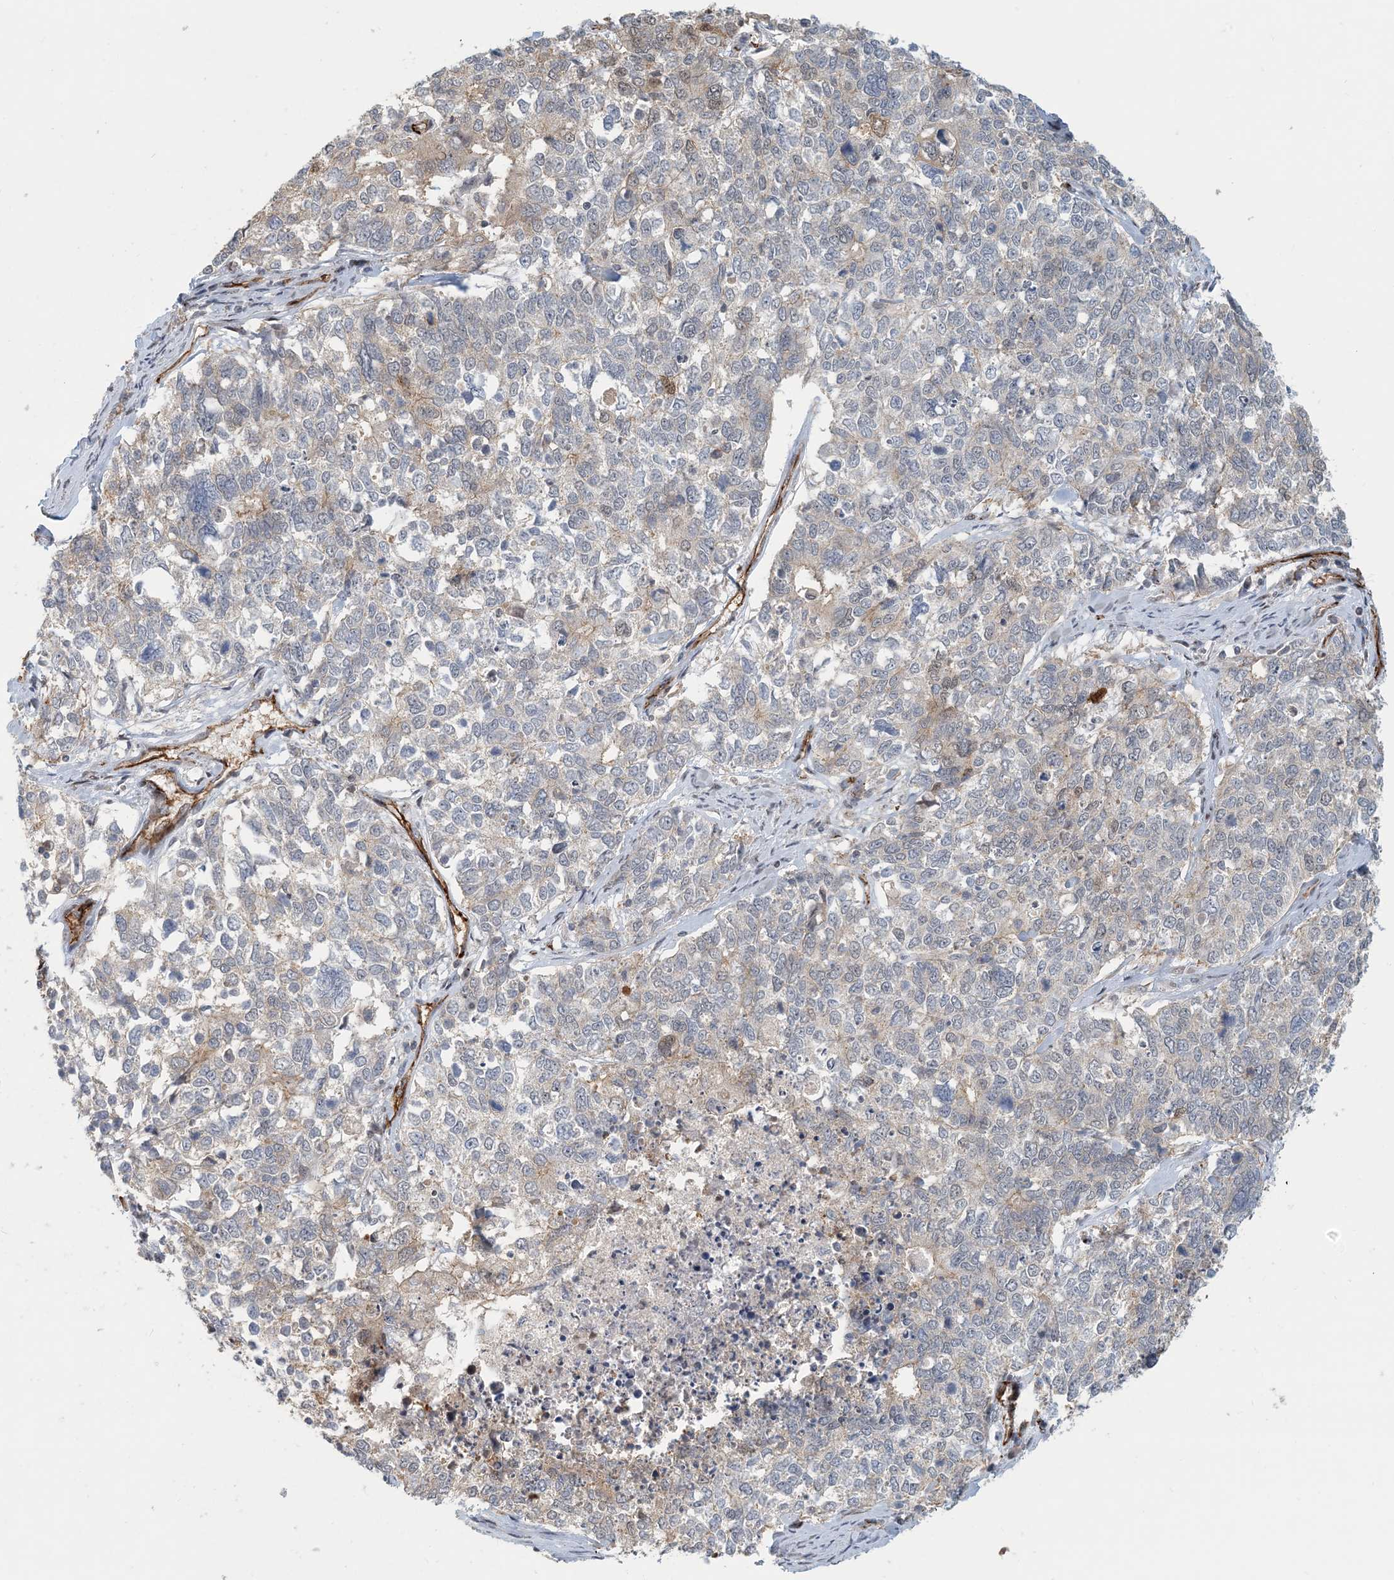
{"staining": {"intensity": "weak", "quantity": "<25%", "location": "cytoplasmic/membranous,nuclear"}, "tissue": "cervical cancer", "cell_type": "Tumor cells", "image_type": "cancer", "snomed": [{"axis": "morphology", "description": "Squamous cell carcinoma, NOS"}, {"axis": "topography", "description": "Cervix"}], "caption": "Immunohistochemical staining of cervical squamous cell carcinoma shows no significant expression in tumor cells.", "gene": "MAPKBP1", "patient": {"sex": "female", "age": 63}}